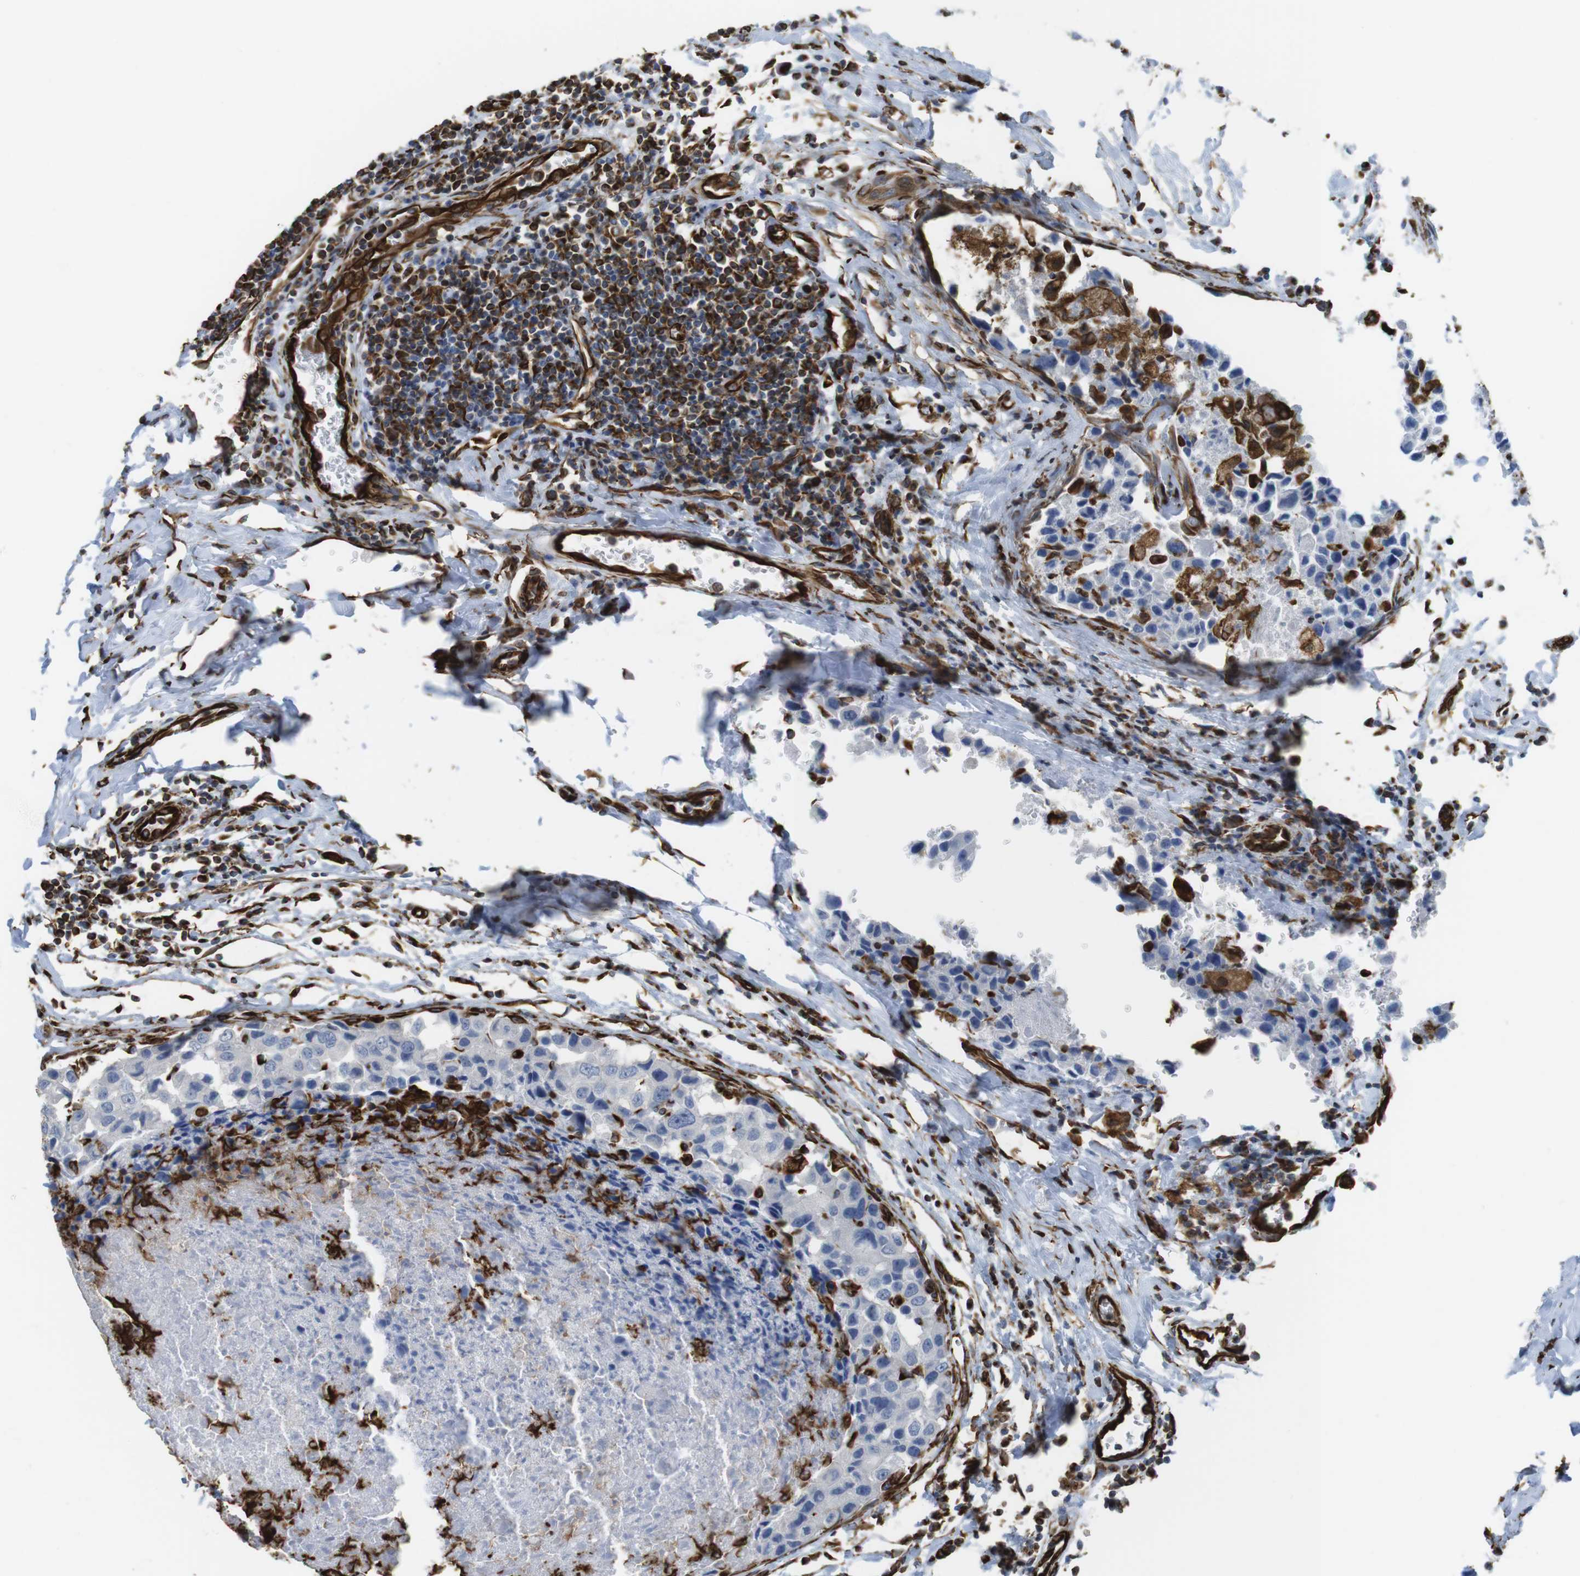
{"staining": {"intensity": "negative", "quantity": "none", "location": "none"}, "tissue": "breast cancer", "cell_type": "Tumor cells", "image_type": "cancer", "snomed": [{"axis": "morphology", "description": "Duct carcinoma"}, {"axis": "topography", "description": "Breast"}], "caption": "Tumor cells are negative for brown protein staining in invasive ductal carcinoma (breast).", "gene": "RALGPS1", "patient": {"sex": "female", "age": 27}}